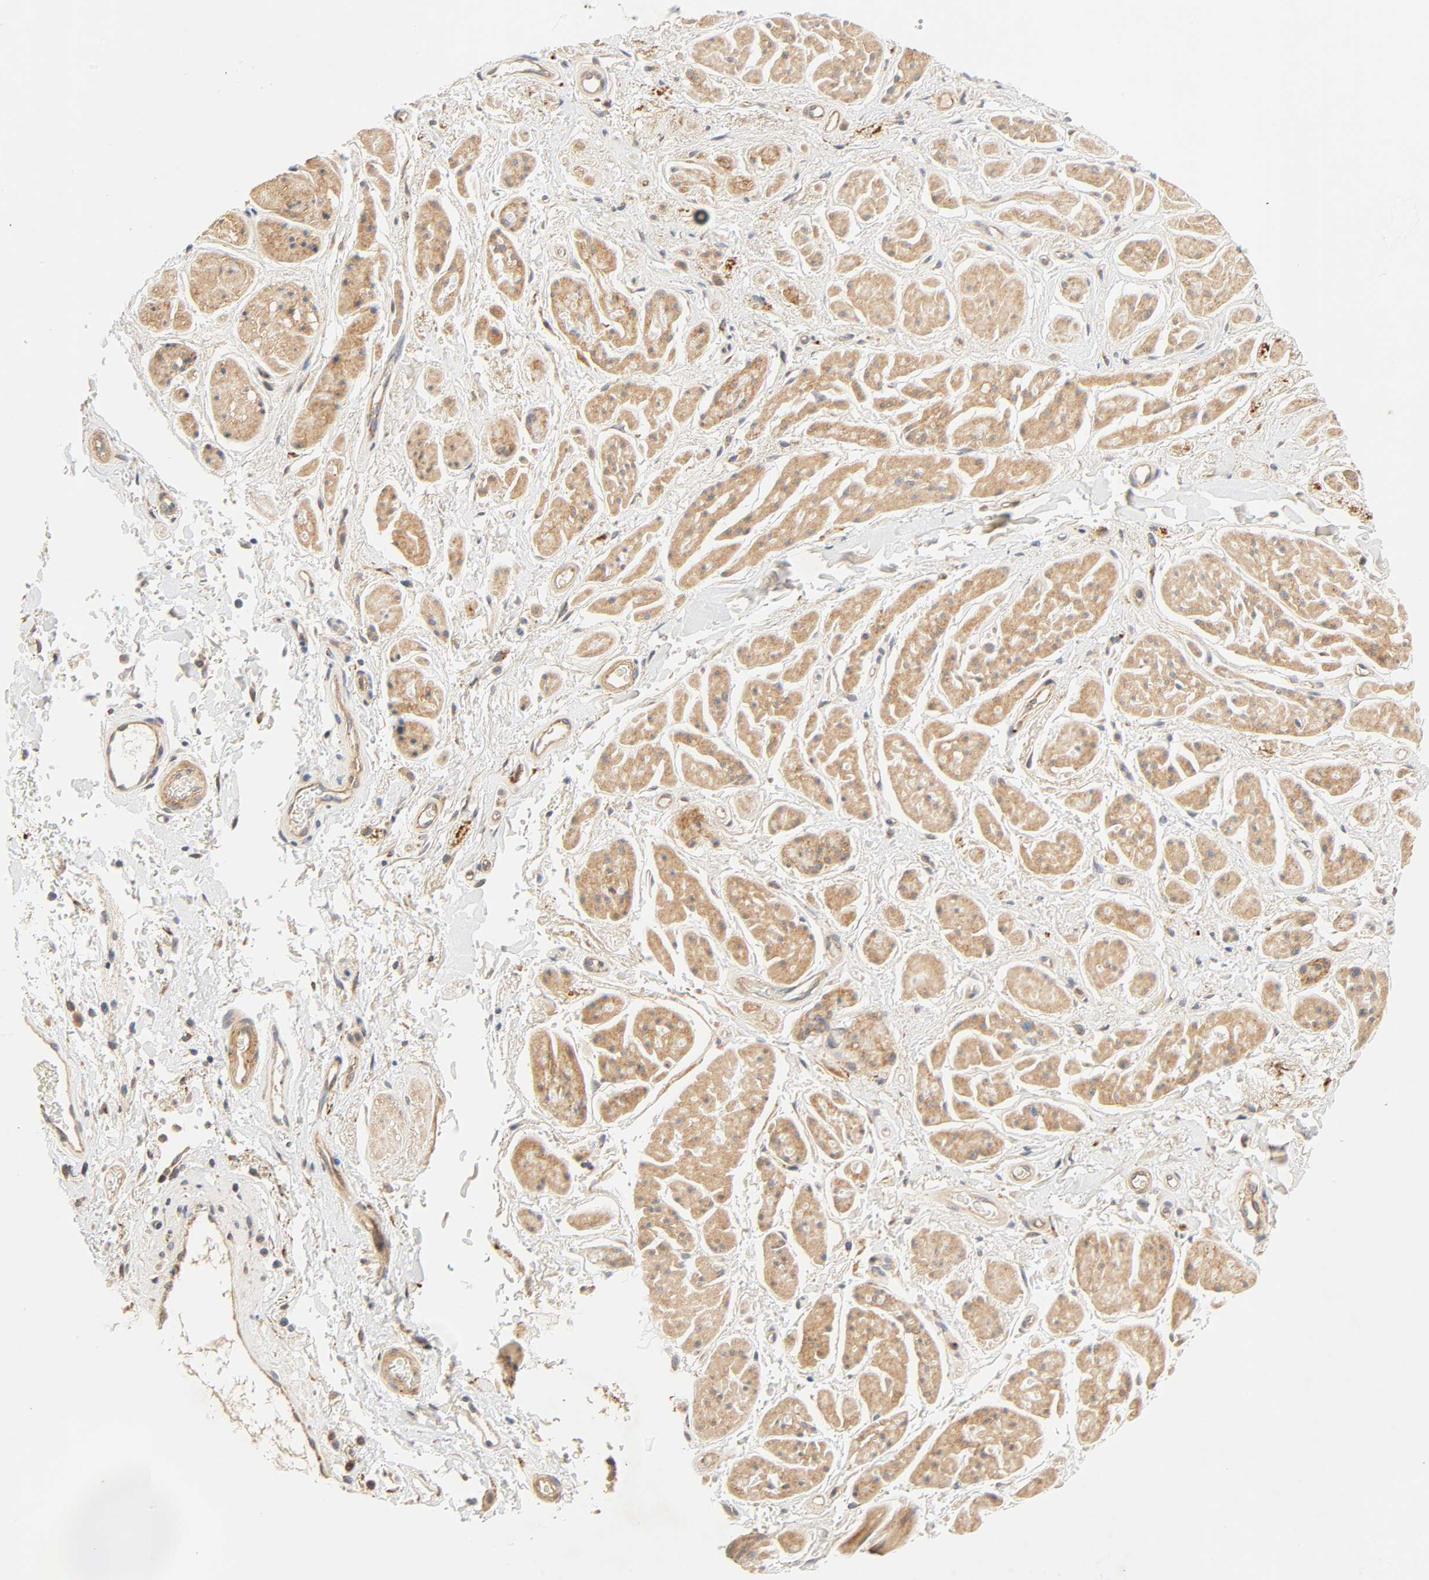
{"staining": {"intensity": "moderate", "quantity": "25%-75%", "location": "cytoplasmic/membranous"}, "tissue": "adipose tissue", "cell_type": "Adipocytes", "image_type": "normal", "snomed": [{"axis": "morphology", "description": "Normal tissue, NOS"}, {"axis": "topography", "description": "Soft tissue"}, {"axis": "topography", "description": "Peripheral nerve tissue"}], "caption": "Immunohistochemical staining of normal adipose tissue demonstrates 25%-75% levels of moderate cytoplasmic/membranous protein staining in about 25%-75% of adipocytes.", "gene": "MAPK6", "patient": {"sex": "female", "age": 71}}